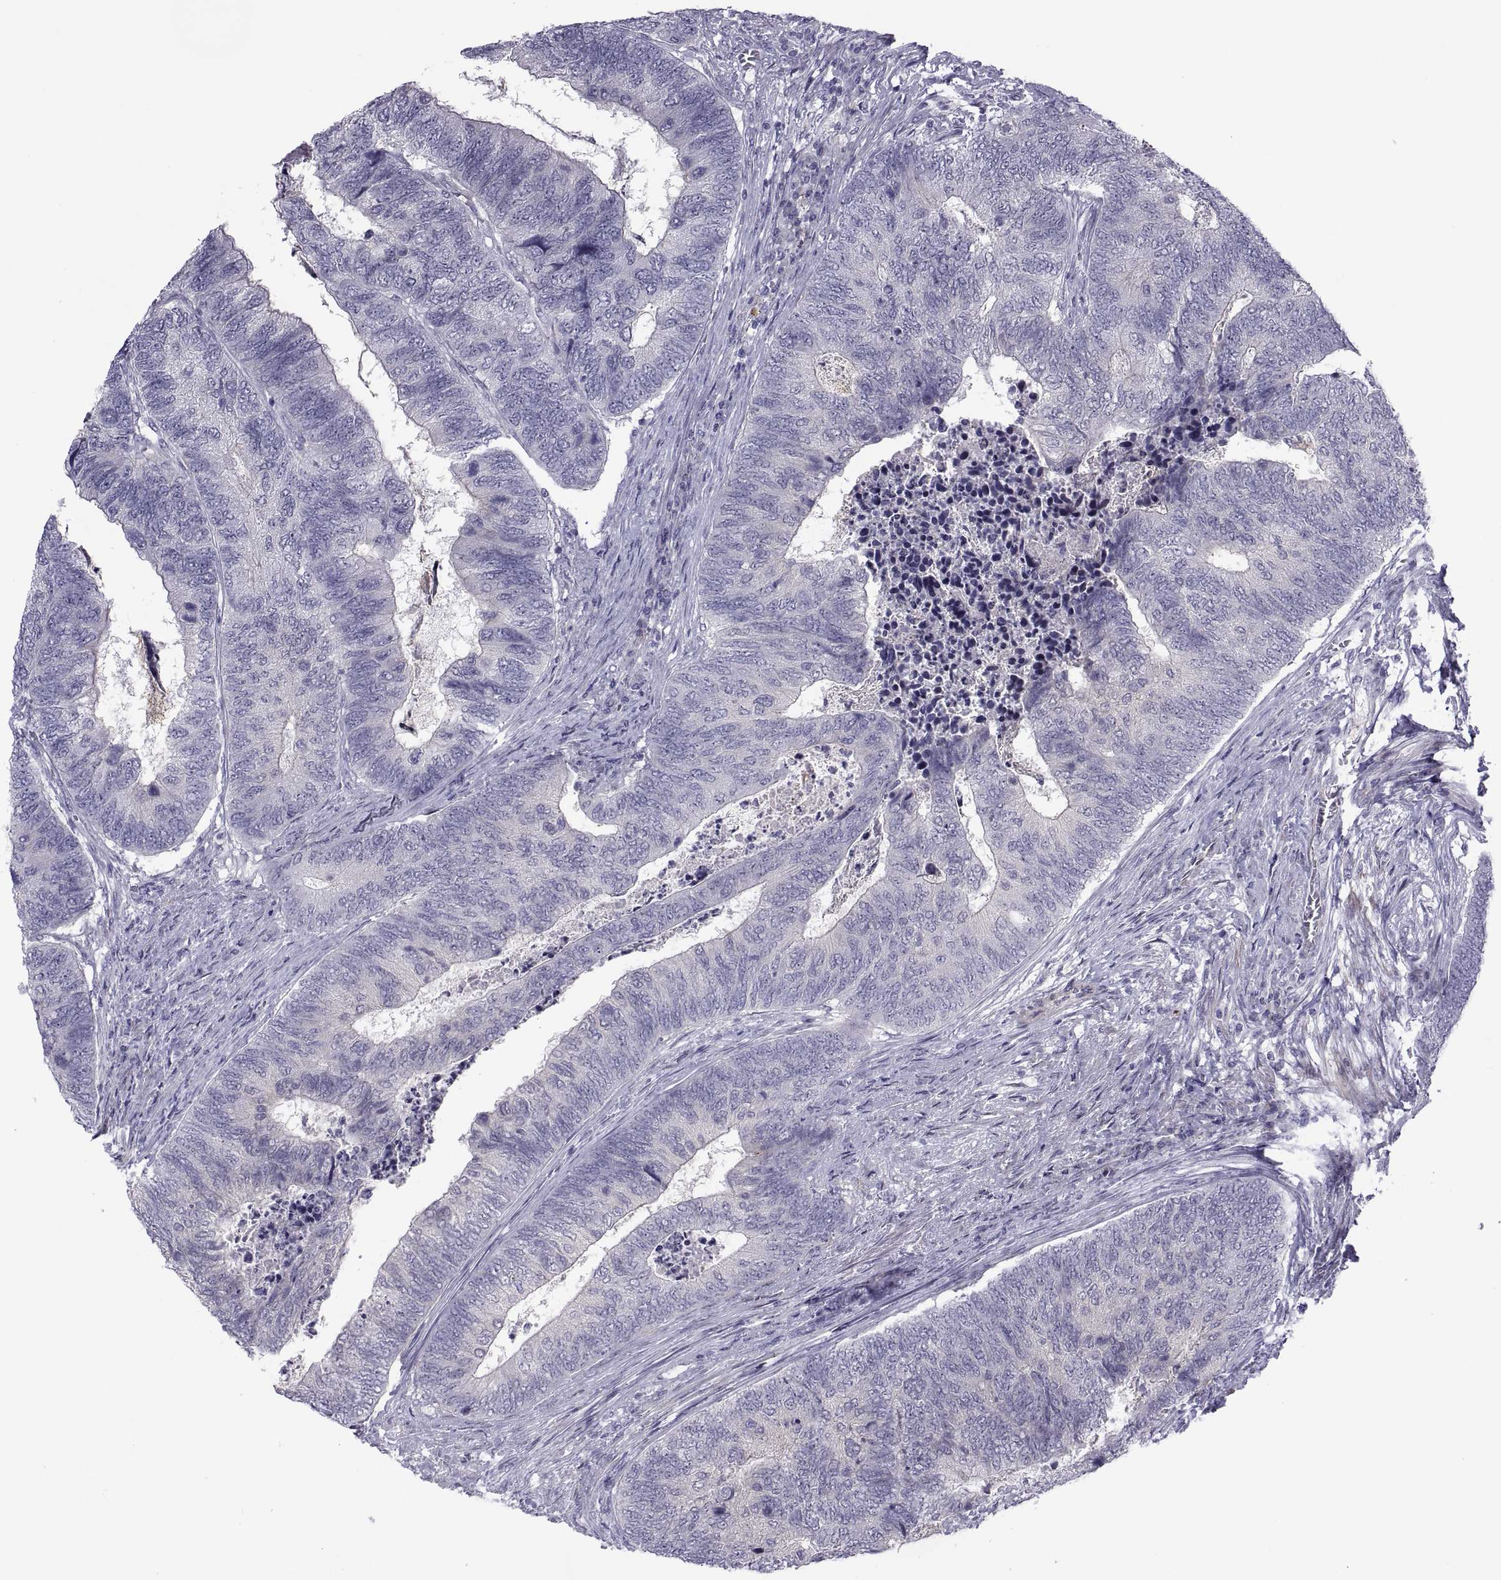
{"staining": {"intensity": "negative", "quantity": "none", "location": "none"}, "tissue": "colorectal cancer", "cell_type": "Tumor cells", "image_type": "cancer", "snomed": [{"axis": "morphology", "description": "Adenocarcinoma, NOS"}, {"axis": "topography", "description": "Colon"}], "caption": "Immunohistochemistry image of neoplastic tissue: colorectal cancer (adenocarcinoma) stained with DAB exhibits no significant protein staining in tumor cells.", "gene": "TMEM158", "patient": {"sex": "female", "age": 67}}